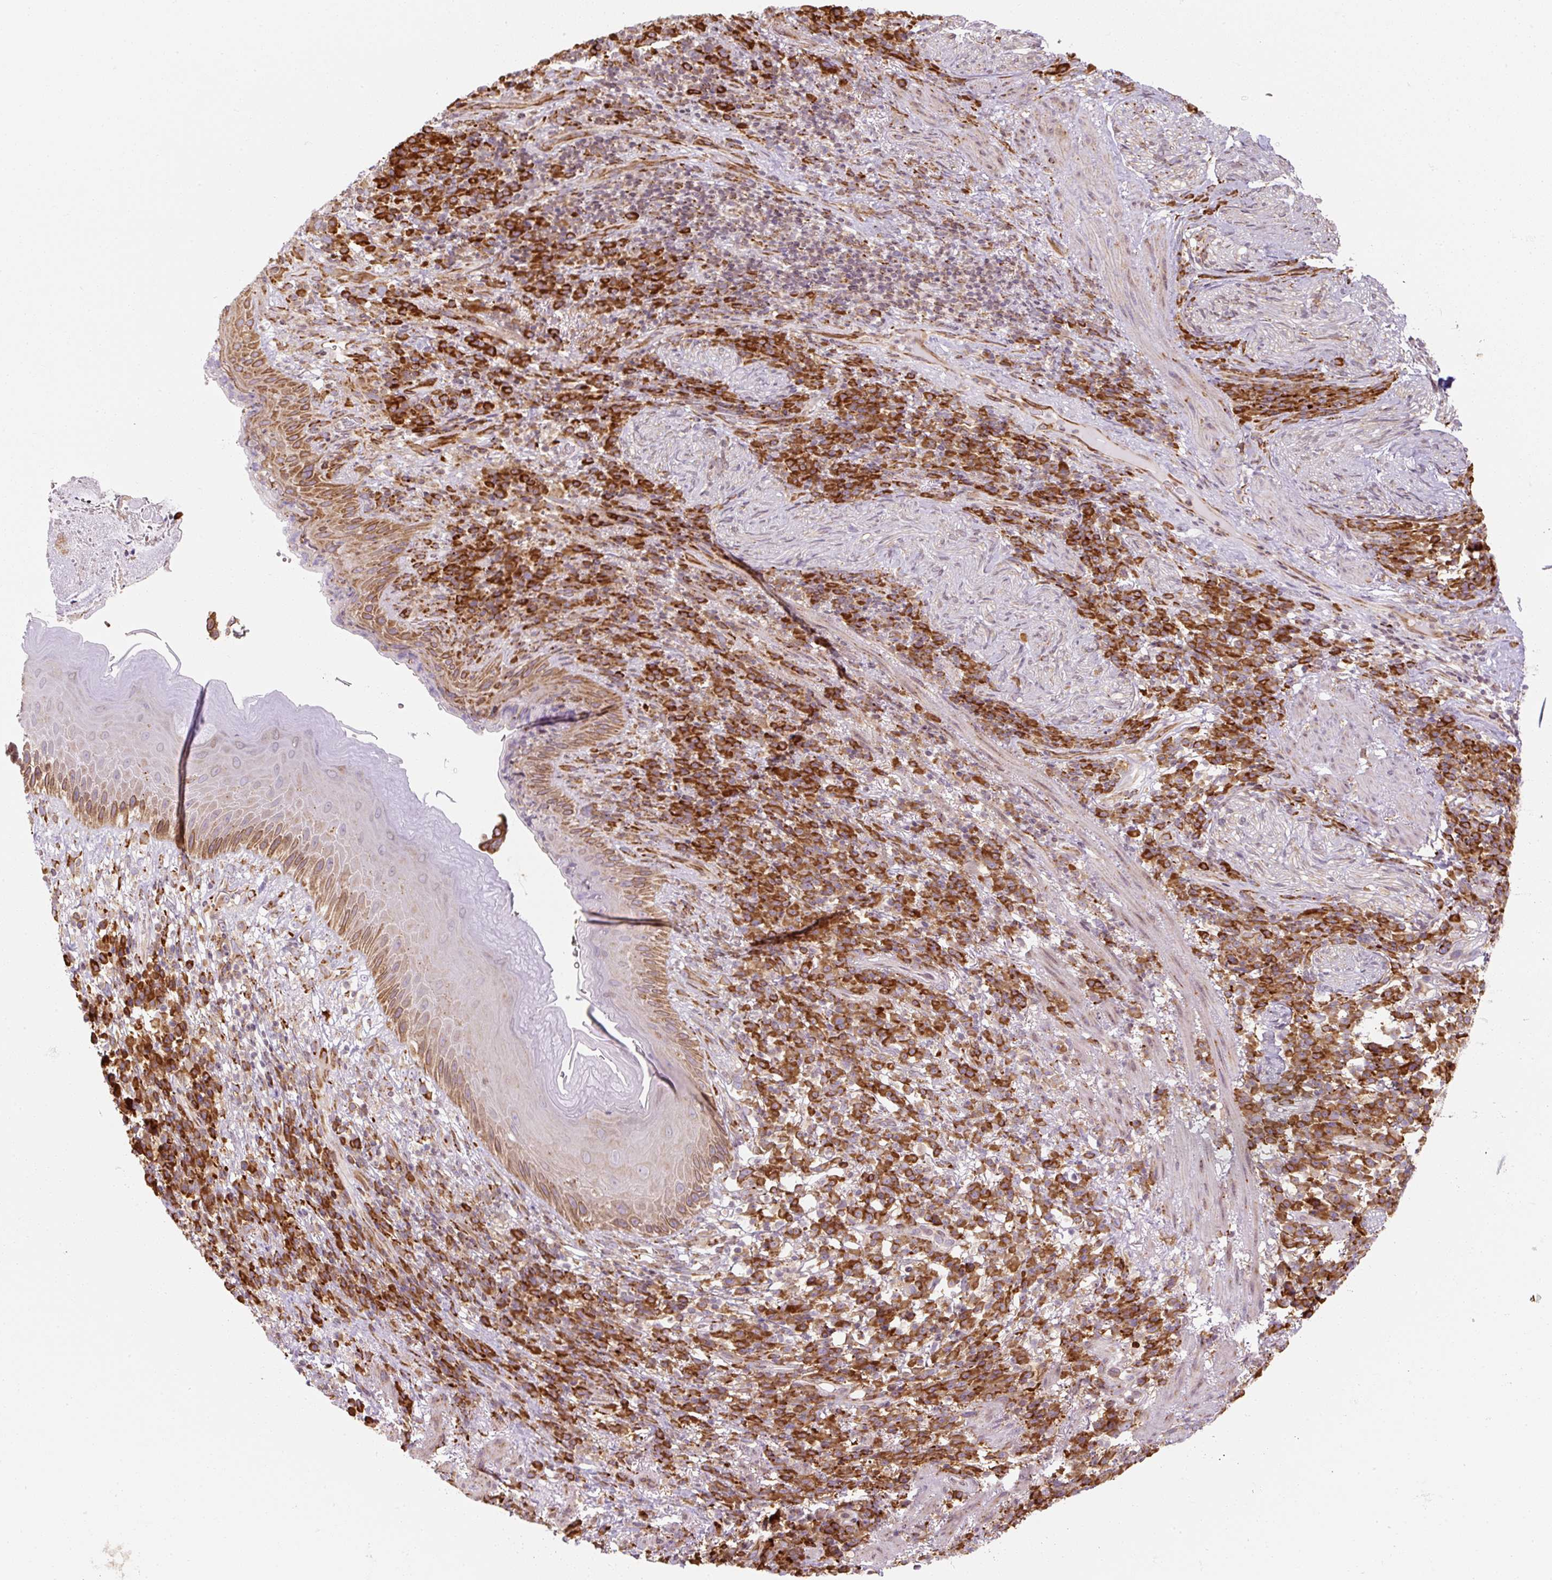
{"staining": {"intensity": "moderate", "quantity": "25%-75%", "location": "cytoplasmic/membranous"}, "tissue": "skin", "cell_type": "Epidermal cells", "image_type": "normal", "snomed": [{"axis": "morphology", "description": "Normal tissue, NOS"}, {"axis": "topography", "description": "Anal"}], "caption": "Brown immunohistochemical staining in unremarkable skin exhibits moderate cytoplasmic/membranous positivity in about 25%-75% of epidermal cells. (DAB (3,3'-diaminobenzidine) IHC, brown staining for protein, blue staining for nuclei).", "gene": "PRKCSH", "patient": {"sex": "male", "age": 78}}